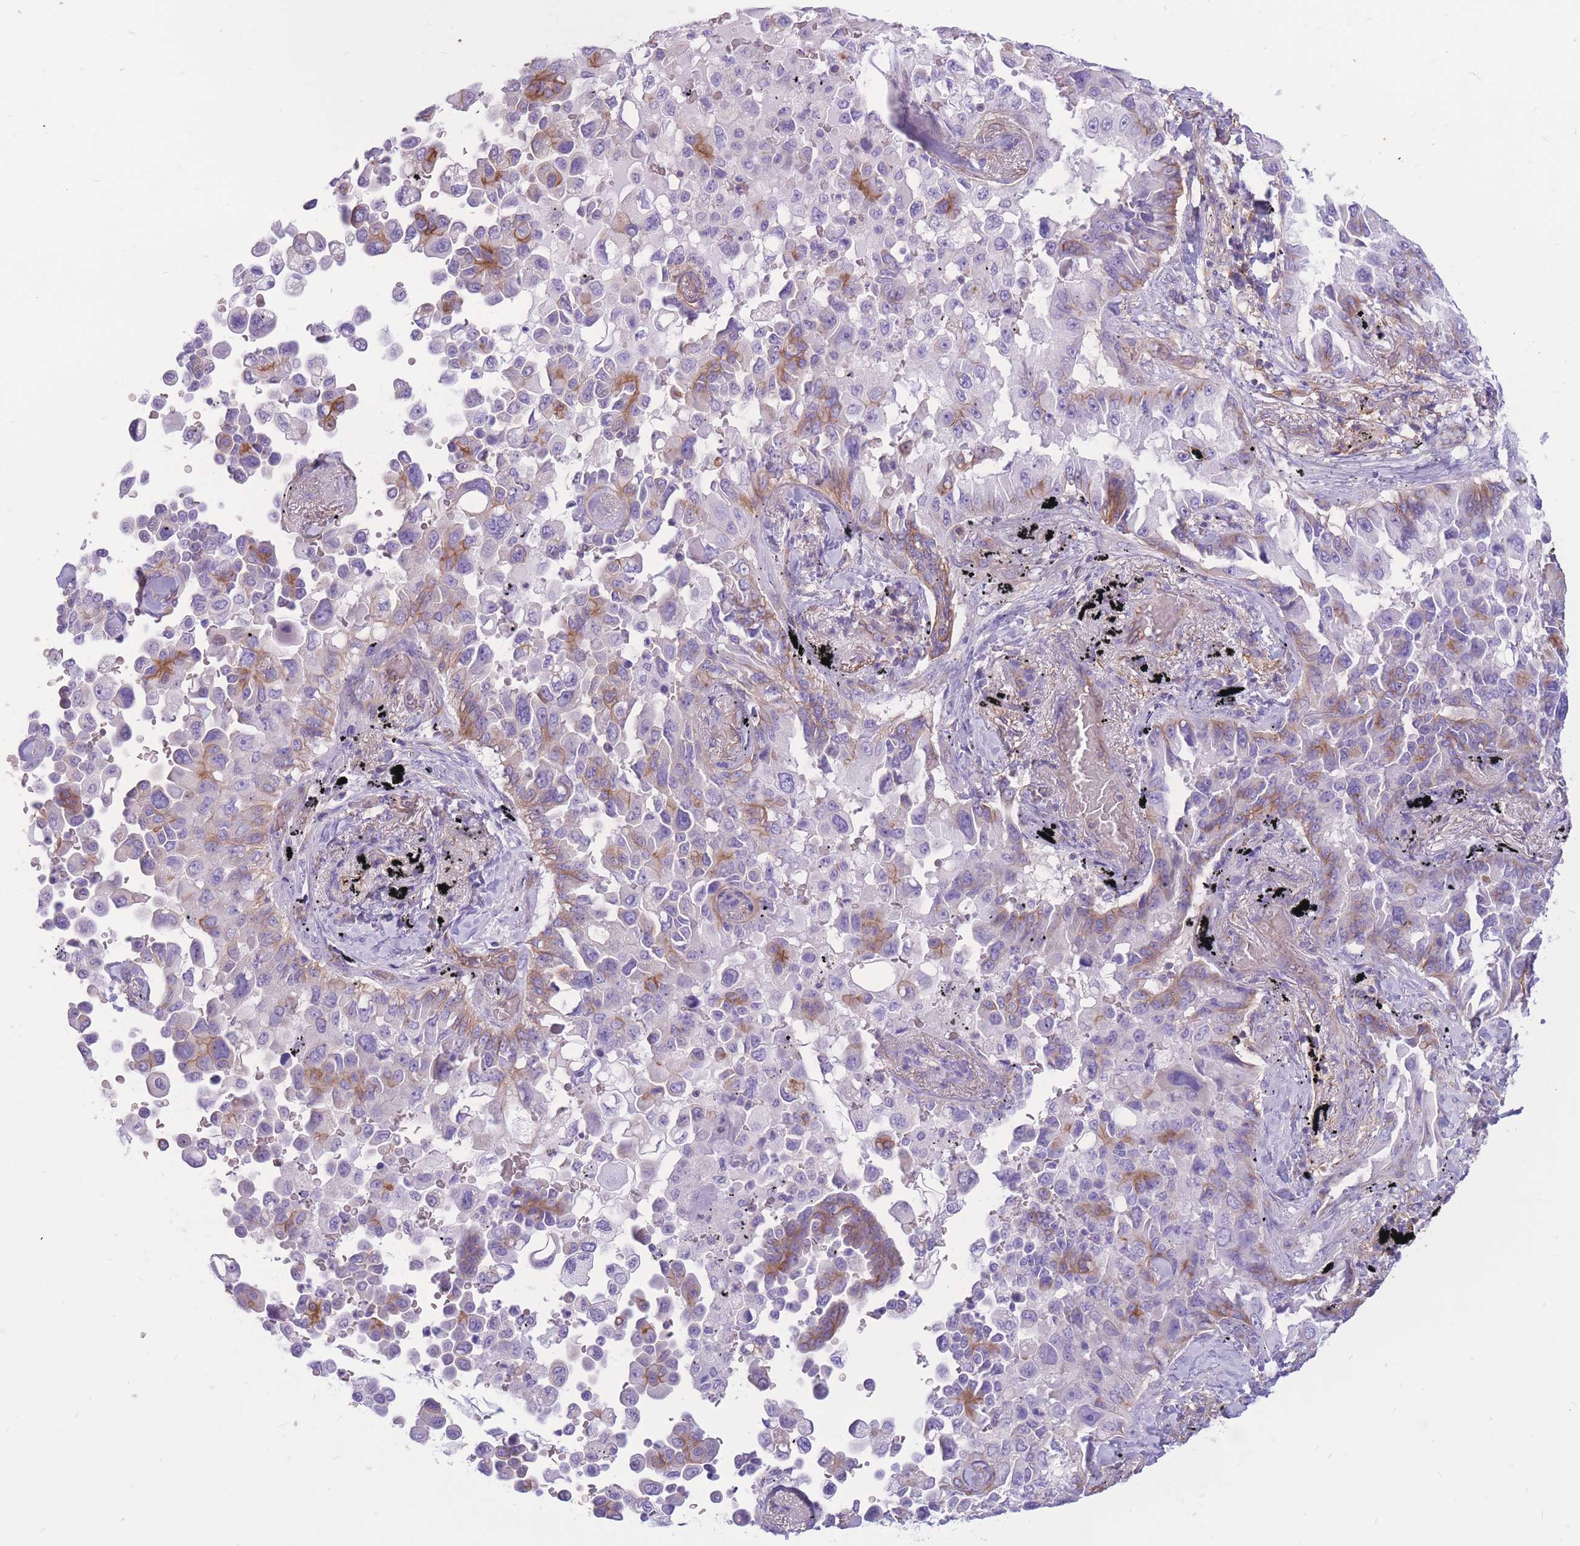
{"staining": {"intensity": "moderate", "quantity": "25%-75%", "location": "cytoplasmic/membranous"}, "tissue": "lung cancer", "cell_type": "Tumor cells", "image_type": "cancer", "snomed": [{"axis": "morphology", "description": "Adenocarcinoma, NOS"}, {"axis": "topography", "description": "Lung"}], "caption": "Immunohistochemistry (IHC) photomicrograph of human adenocarcinoma (lung) stained for a protein (brown), which reveals medium levels of moderate cytoplasmic/membranous expression in about 25%-75% of tumor cells.", "gene": "ADD2", "patient": {"sex": "female", "age": 67}}